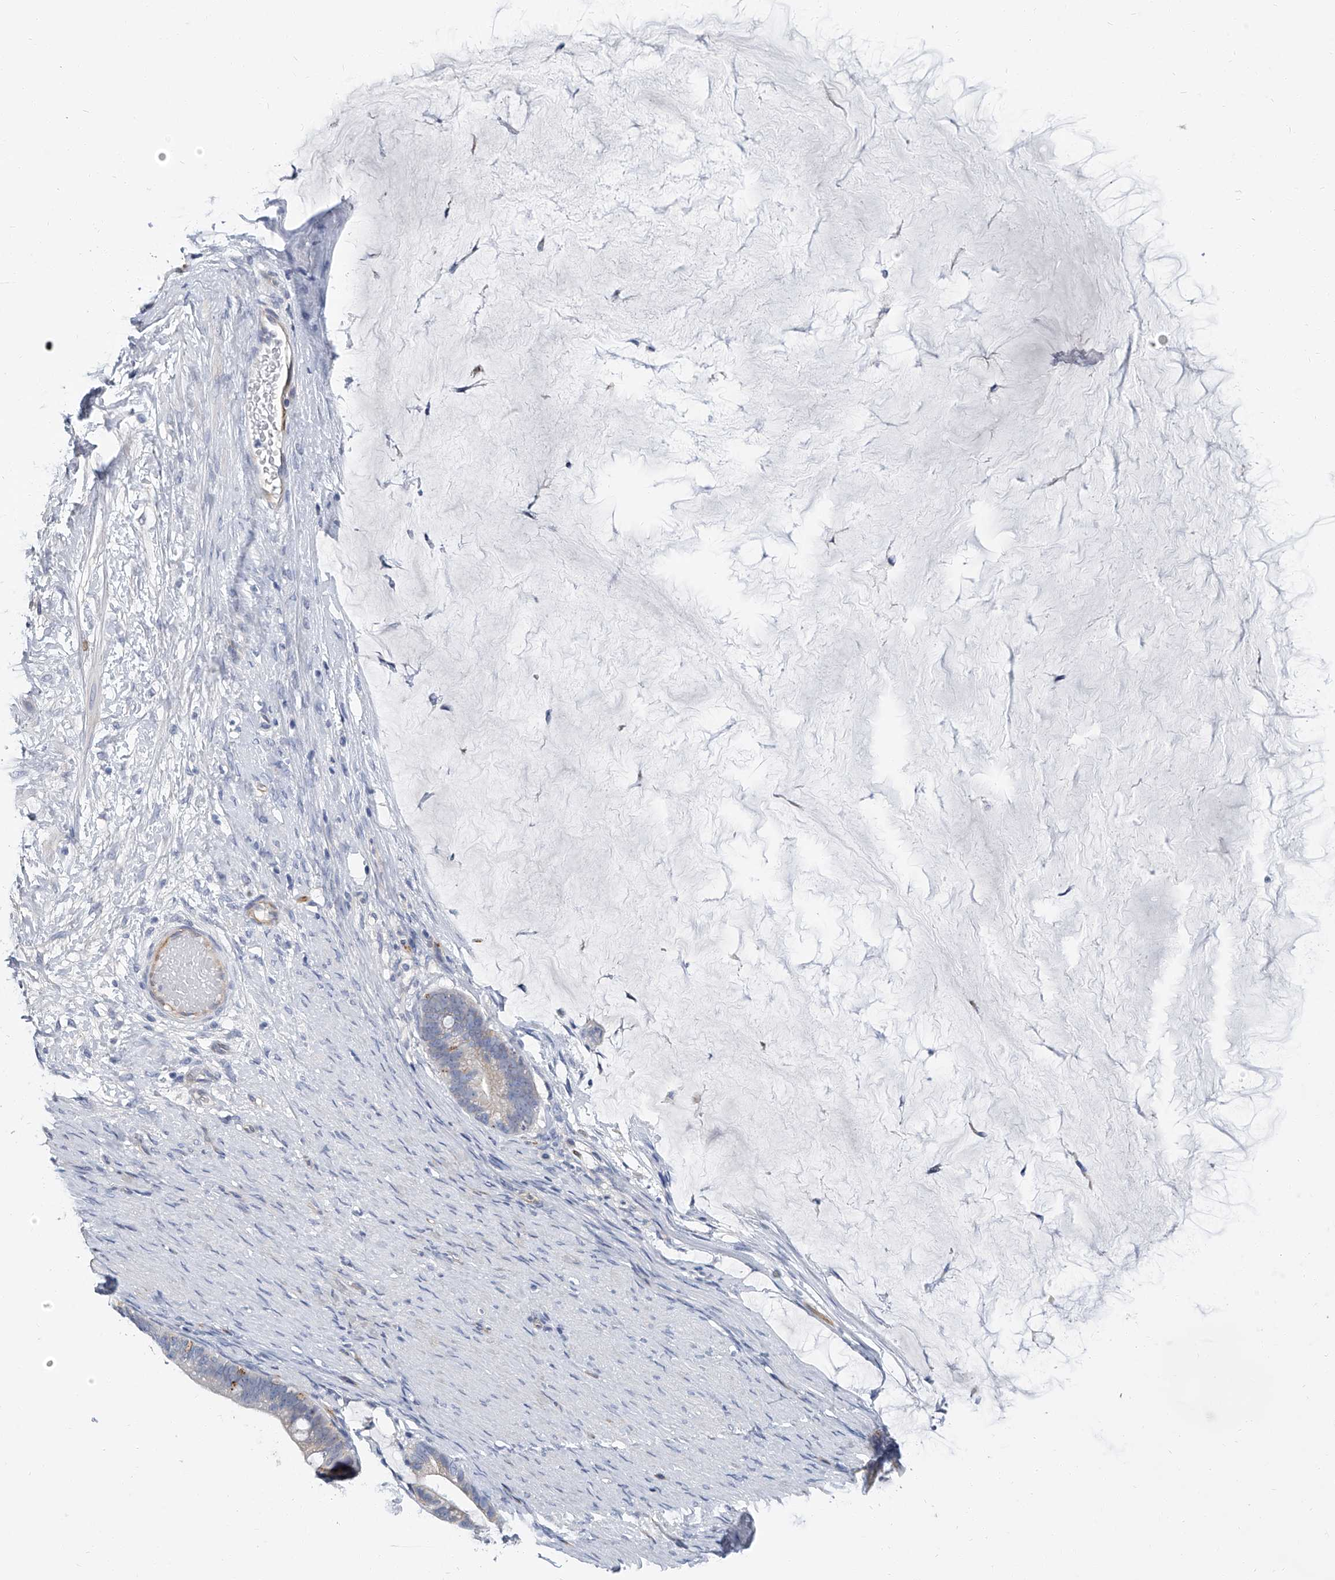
{"staining": {"intensity": "weak", "quantity": "<25%", "location": "cytoplasmic/membranous"}, "tissue": "ovarian cancer", "cell_type": "Tumor cells", "image_type": "cancer", "snomed": [{"axis": "morphology", "description": "Cystadenocarcinoma, mucinous, NOS"}, {"axis": "topography", "description": "Ovary"}], "caption": "Ovarian cancer stained for a protein using immunohistochemistry (IHC) shows no positivity tumor cells.", "gene": "KIRREL1", "patient": {"sex": "female", "age": 61}}